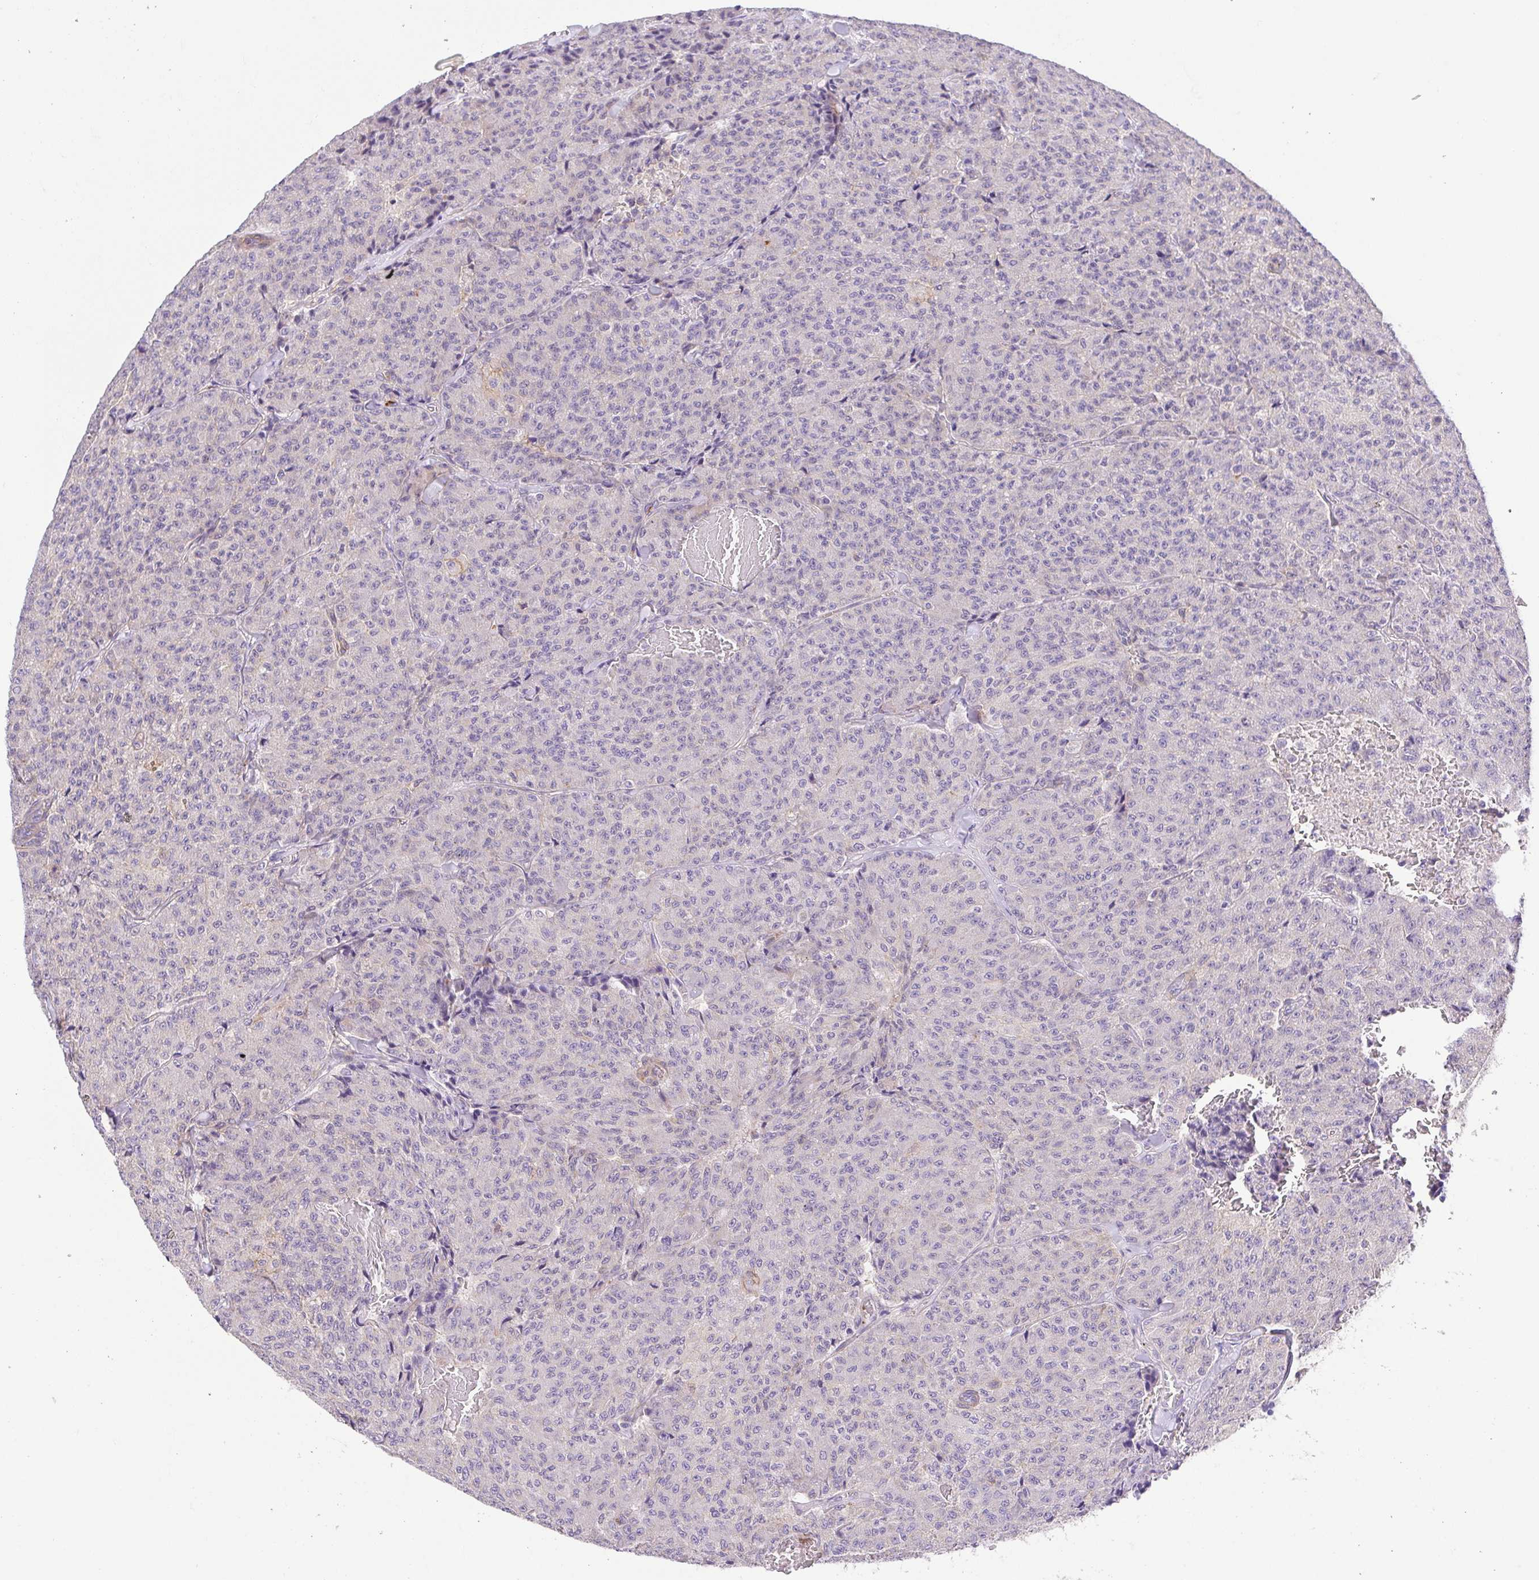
{"staining": {"intensity": "negative", "quantity": "none", "location": "none"}, "tissue": "carcinoid", "cell_type": "Tumor cells", "image_type": "cancer", "snomed": [{"axis": "morphology", "description": "Carcinoid, malignant, NOS"}, {"axis": "topography", "description": "Lung"}], "caption": "IHC micrograph of neoplastic tissue: human carcinoid stained with DAB (3,3'-diaminobenzidine) displays no significant protein positivity in tumor cells.", "gene": "PRR14L", "patient": {"sex": "male", "age": 71}}